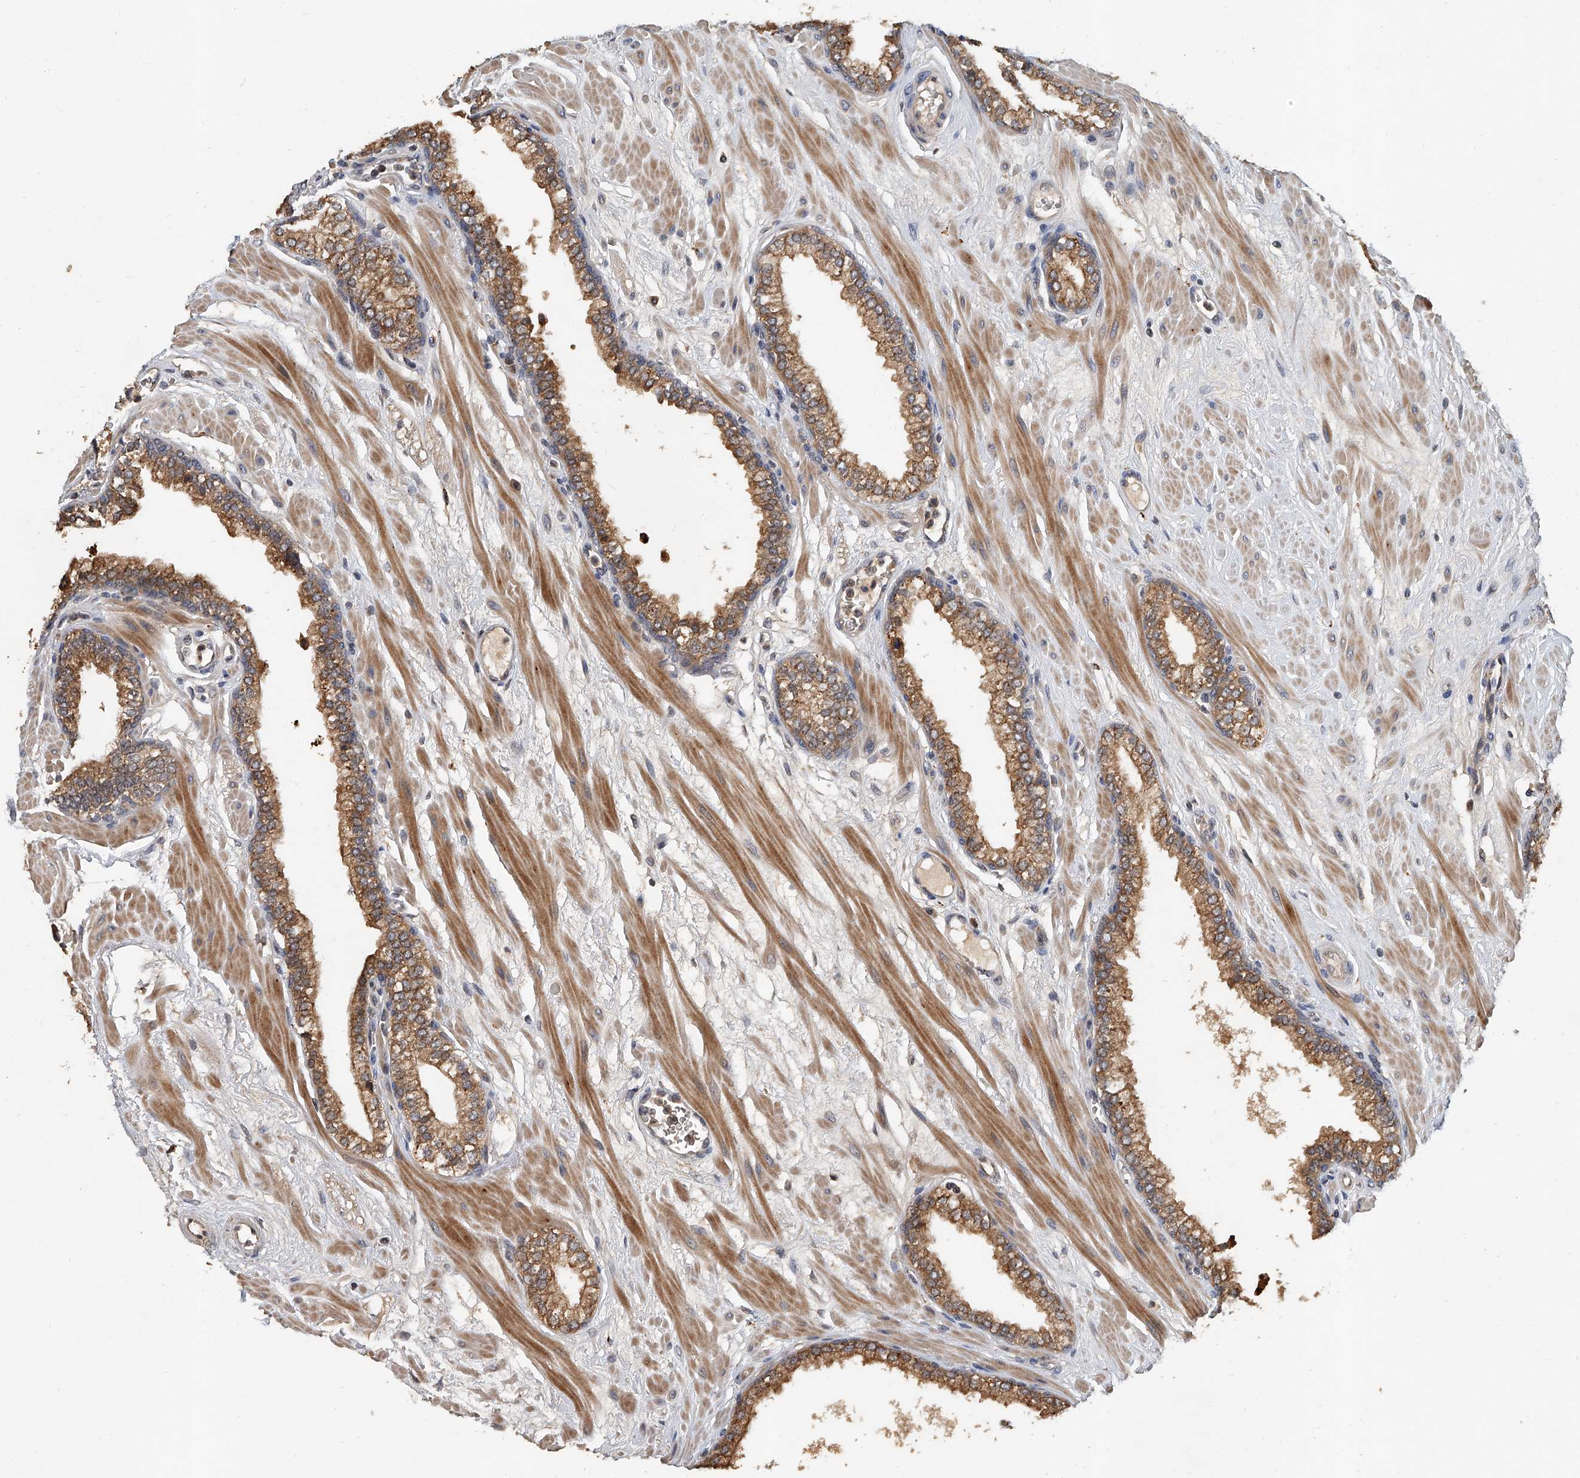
{"staining": {"intensity": "moderate", "quantity": ">75%", "location": "cytoplasmic/membranous"}, "tissue": "prostate", "cell_type": "Glandular cells", "image_type": "normal", "snomed": [{"axis": "morphology", "description": "Normal tissue, NOS"}, {"axis": "morphology", "description": "Urothelial carcinoma, Low grade"}, {"axis": "topography", "description": "Urinary bladder"}, {"axis": "topography", "description": "Prostate"}], "caption": "Immunohistochemical staining of unremarkable human prostate shows moderate cytoplasmic/membranous protein staining in approximately >75% of glandular cells. The staining was performed using DAB (3,3'-diaminobenzidine), with brown indicating positive protein expression. Nuclei are stained blue with hematoxylin.", "gene": "JAG2", "patient": {"sex": "male", "age": 60}}